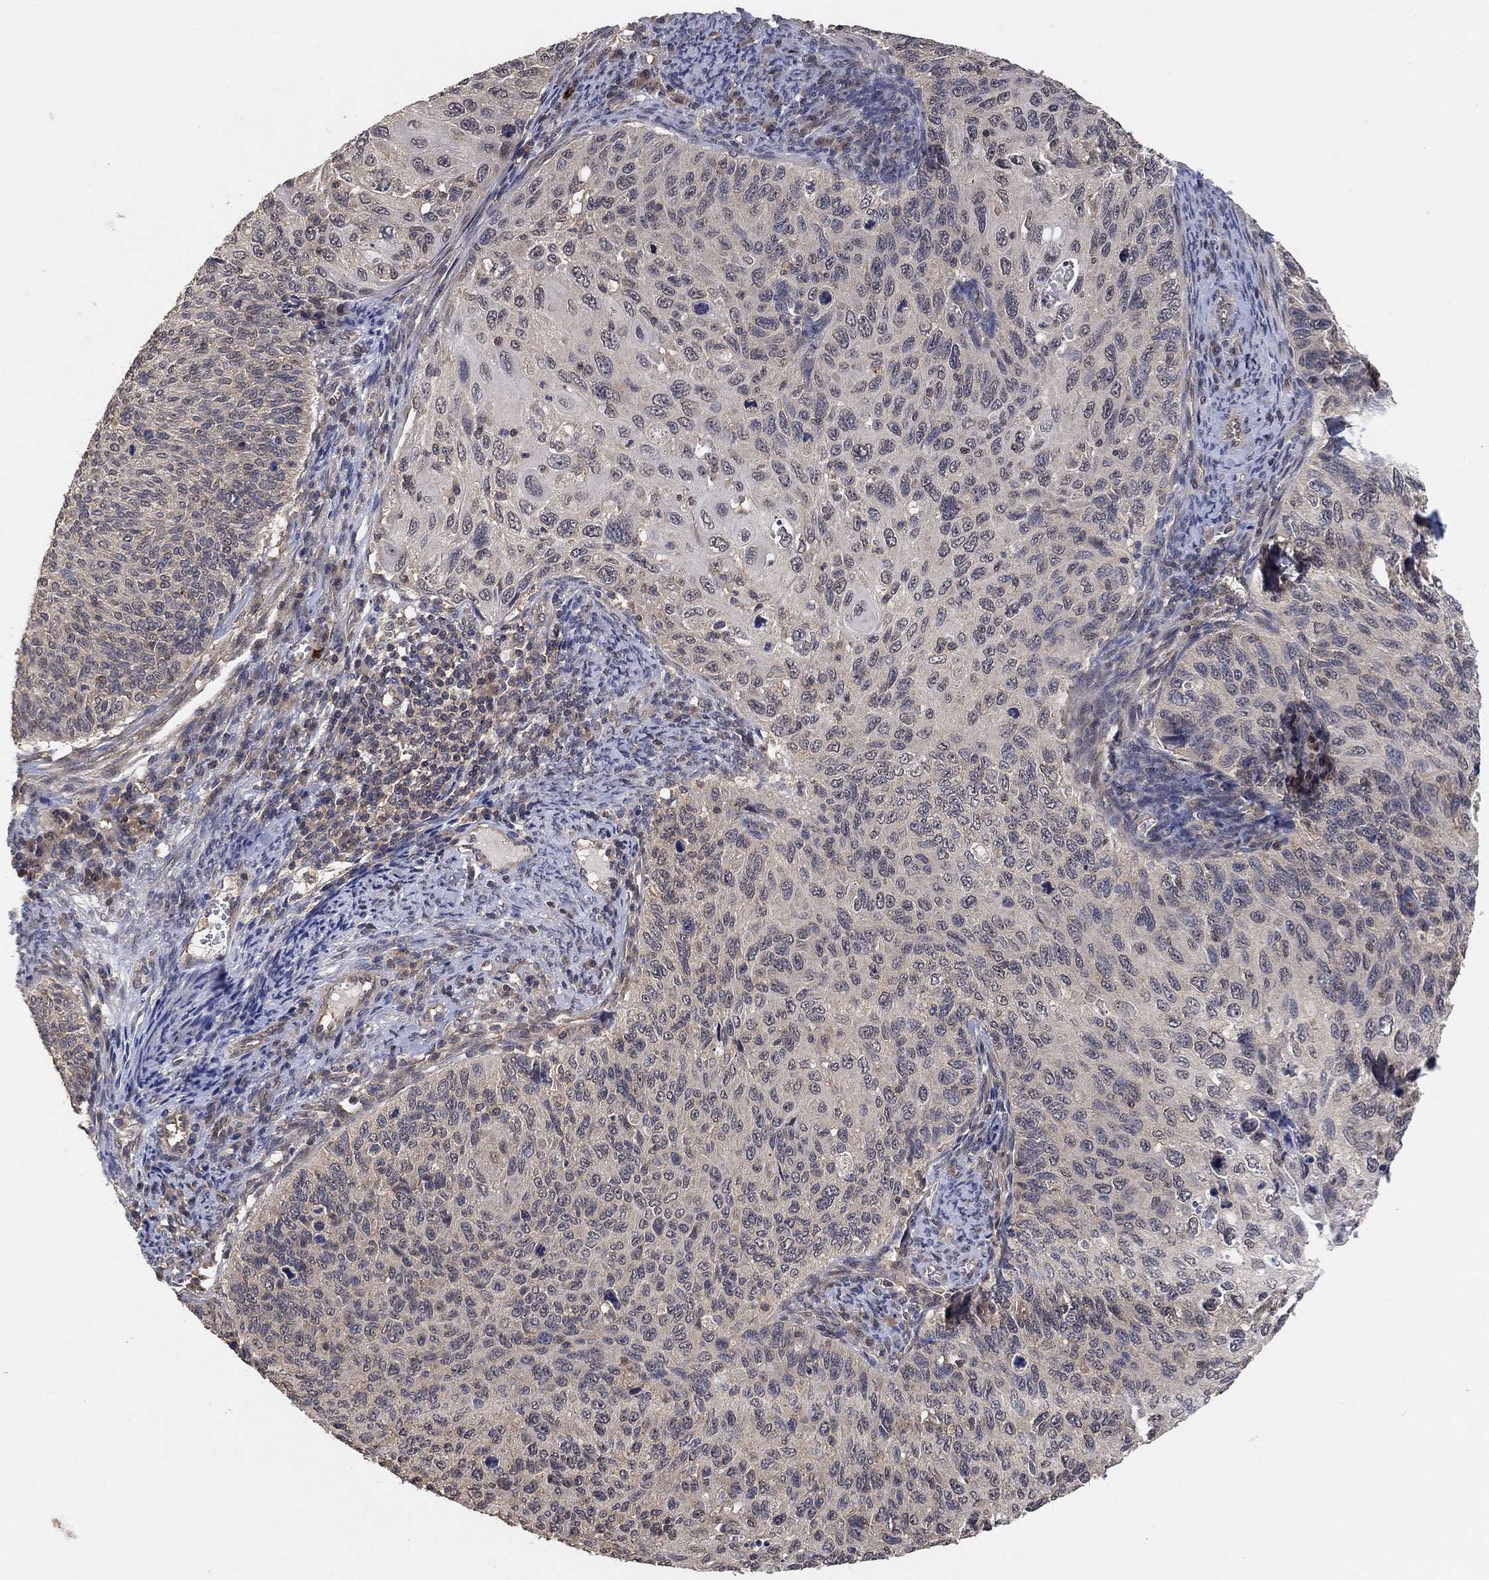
{"staining": {"intensity": "negative", "quantity": "none", "location": "none"}, "tissue": "cervical cancer", "cell_type": "Tumor cells", "image_type": "cancer", "snomed": [{"axis": "morphology", "description": "Squamous cell carcinoma, NOS"}, {"axis": "topography", "description": "Cervix"}], "caption": "Immunohistochemical staining of squamous cell carcinoma (cervical) shows no significant expression in tumor cells.", "gene": "CCDC43", "patient": {"sex": "female", "age": 70}}